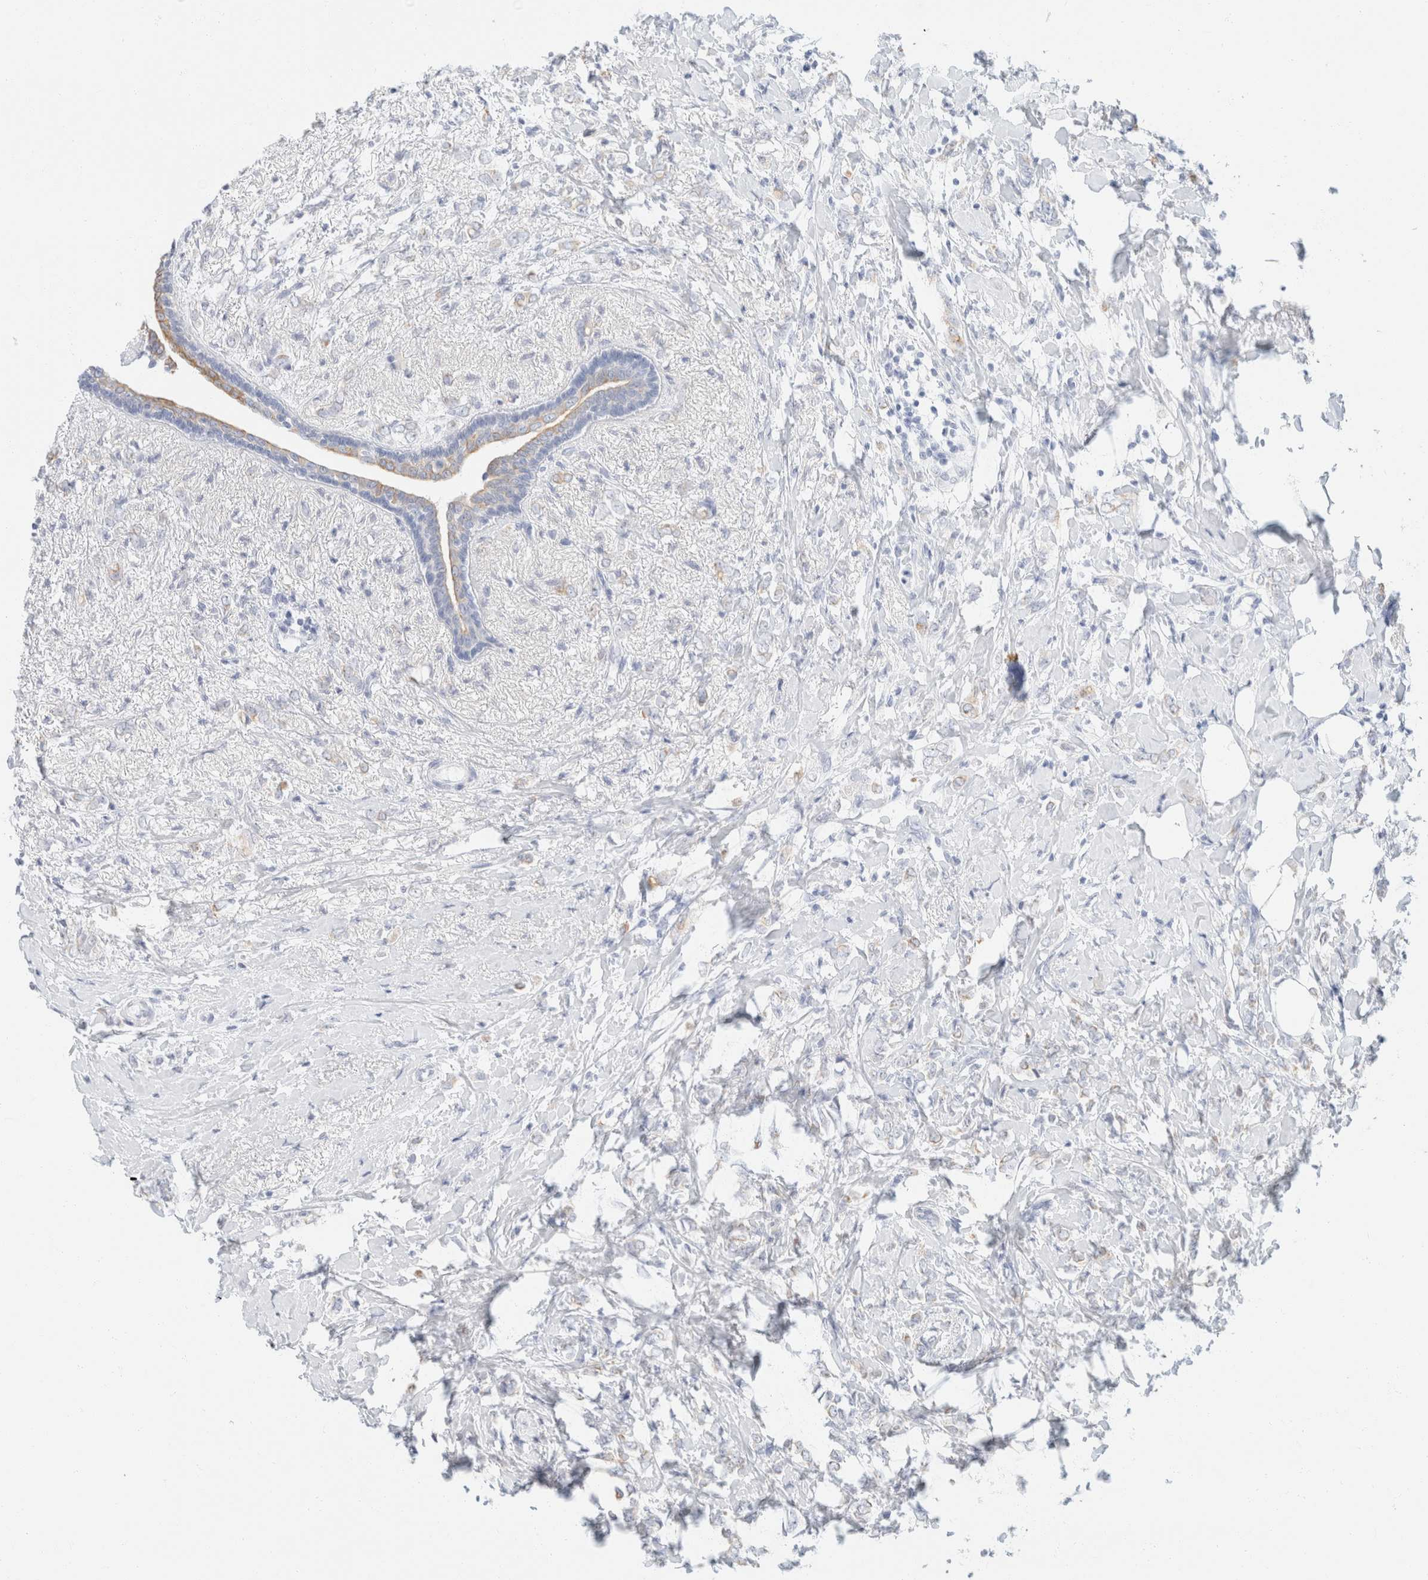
{"staining": {"intensity": "moderate", "quantity": "<25%", "location": "cytoplasmic/membranous"}, "tissue": "breast cancer", "cell_type": "Tumor cells", "image_type": "cancer", "snomed": [{"axis": "morphology", "description": "Normal tissue, NOS"}, {"axis": "morphology", "description": "Lobular carcinoma"}, {"axis": "topography", "description": "Breast"}], "caption": "Breast cancer (lobular carcinoma) was stained to show a protein in brown. There is low levels of moderate cytoplasmic/membranous staining in about <25% of tumor cells.", "gene": "KRT20", "patient": {"sex": "female", "age": 47}}